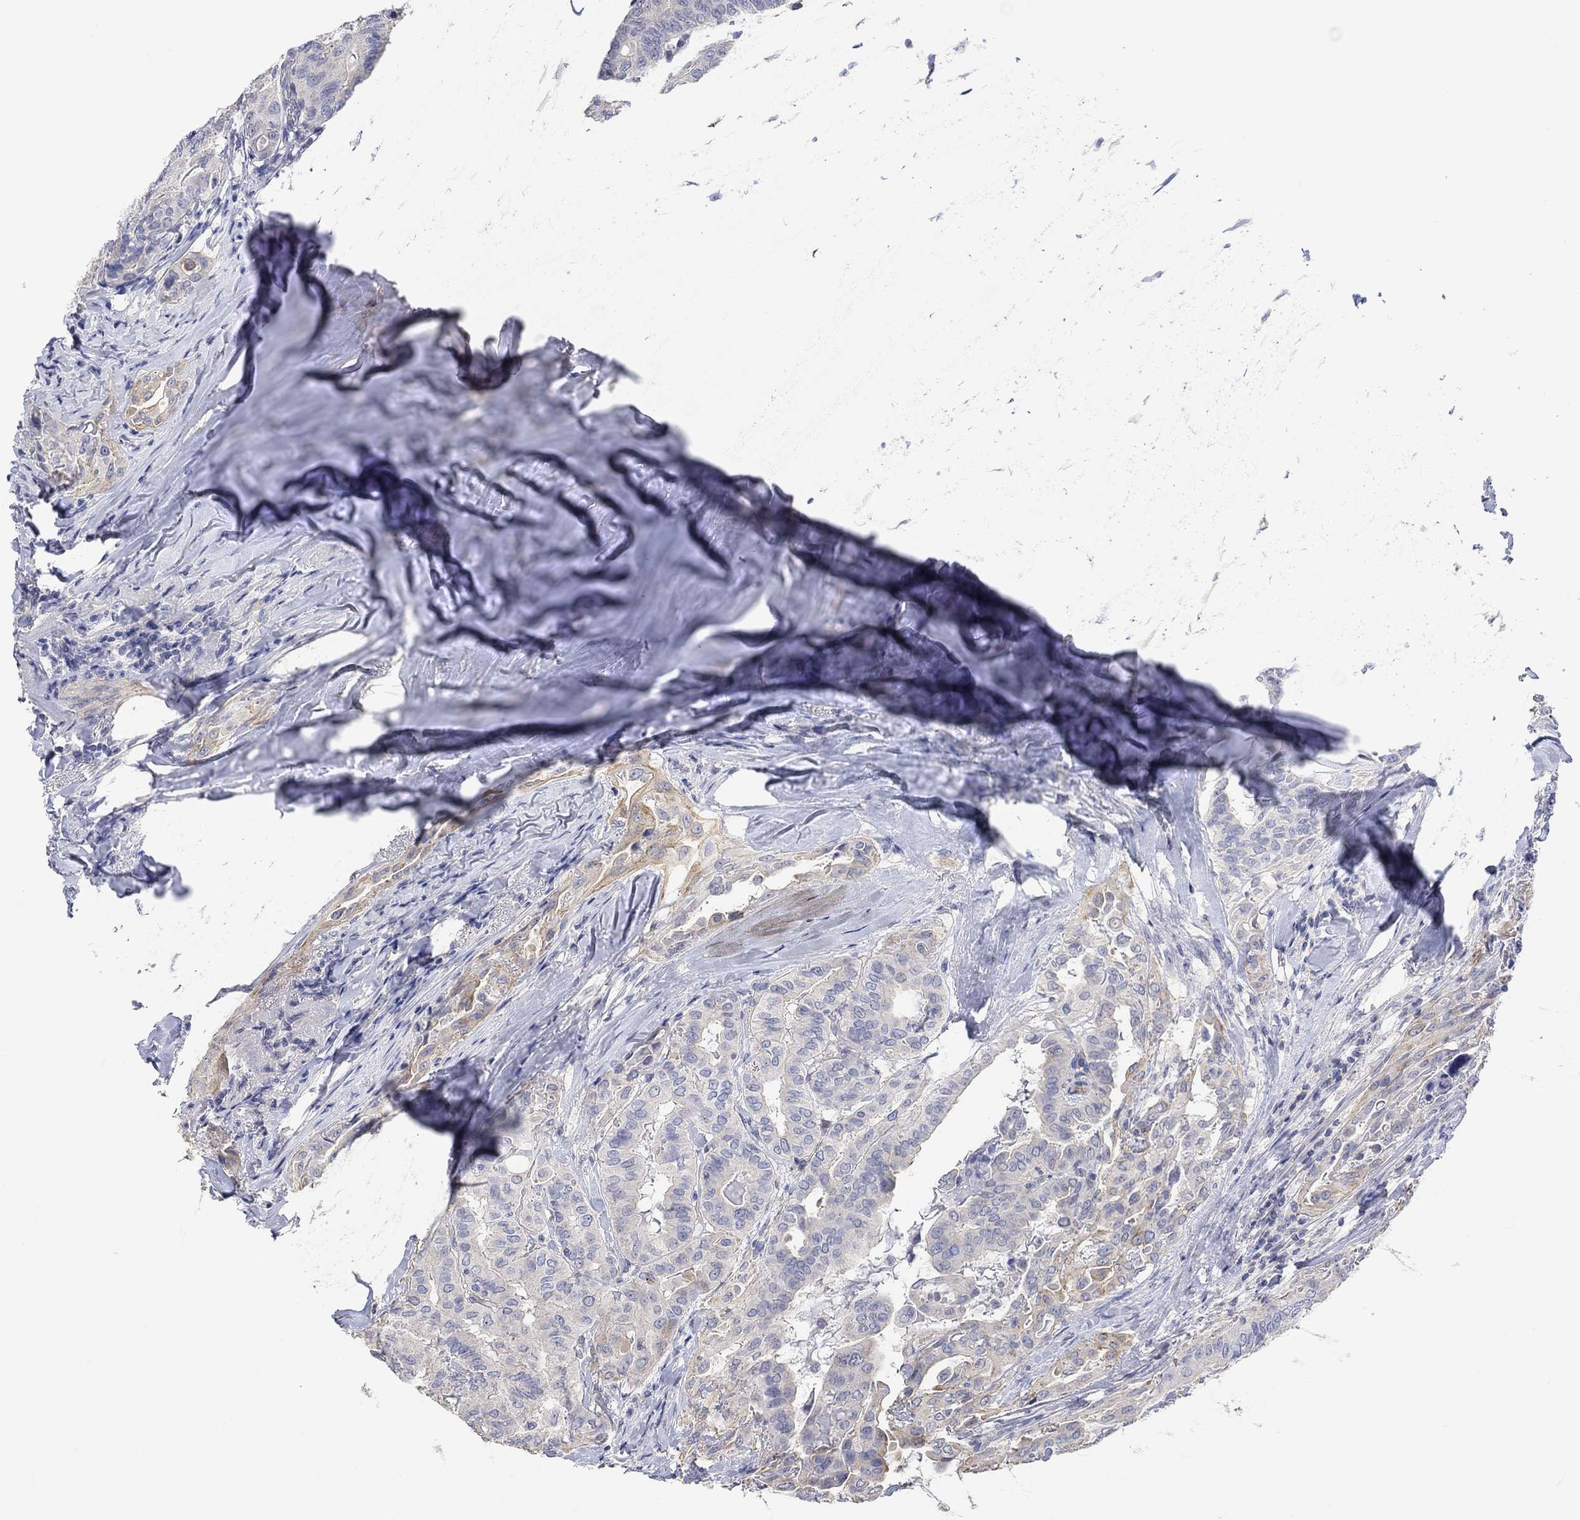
{"staining": {"intensity": "moderate", "quantity": "<25%", "location": "cytoplasmic/membranous"}, "tissue": "thyroid cancer", "cell_type": "Tumor cells", "image_type": "cancer", "snomed": [{"axis": "morphology", "description": "Papillary adenocarcinoma, NOS"}, {"axis": "topography", "description": "Thyroid gland"}], "caption": "Immunohistochemical staining of papillary adenocarcinoma (thyroid) displays low levels of moderate cytoplasmic/membranous positivity in approximately <25% of tumor cells.", "gene": "AGRP", "patient": {"sex": "female", "age": 68}}